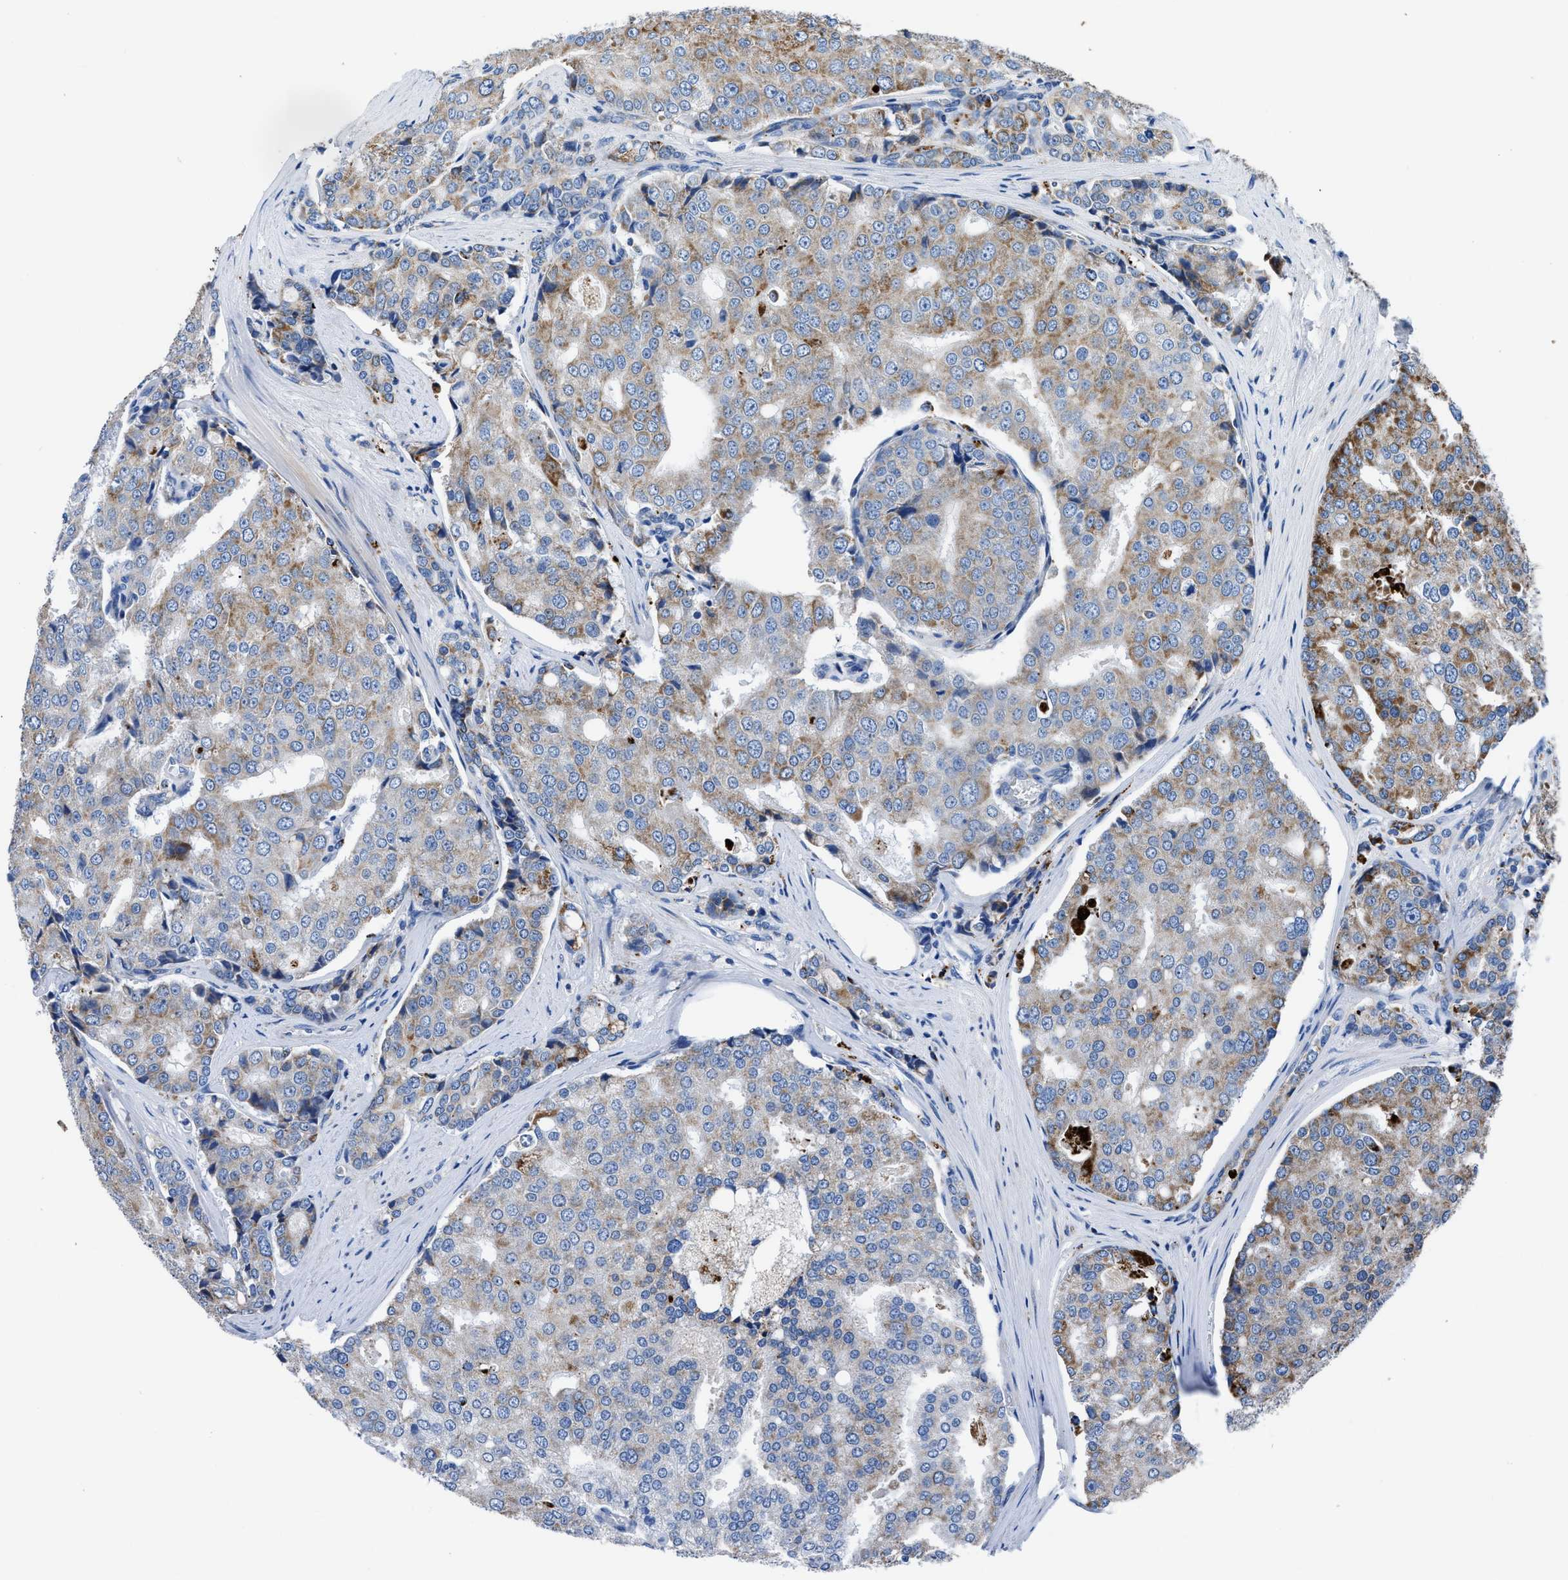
{"staining": {"intensity": "moderate", "quantity": "<25%", "location": "cytoplasmic/membranous"}, "tissue": "prostate cancer", "cell_type": "Tumor cells", "image_type": "cancer", "snomed": [{"axis": "morphology", "description": "Adenocarcinoma, High grade"}, {"axis": "topography", "description": "Prostate"}], "caption": "Moderate cytoplasmic/membranous positivity for a protein is appreciated in about <25% of tumor cells of prostate cancer using immunohistochemistry.", "gene": "ZDHHC3", "patient": {"sex": "male", "age": 50}}